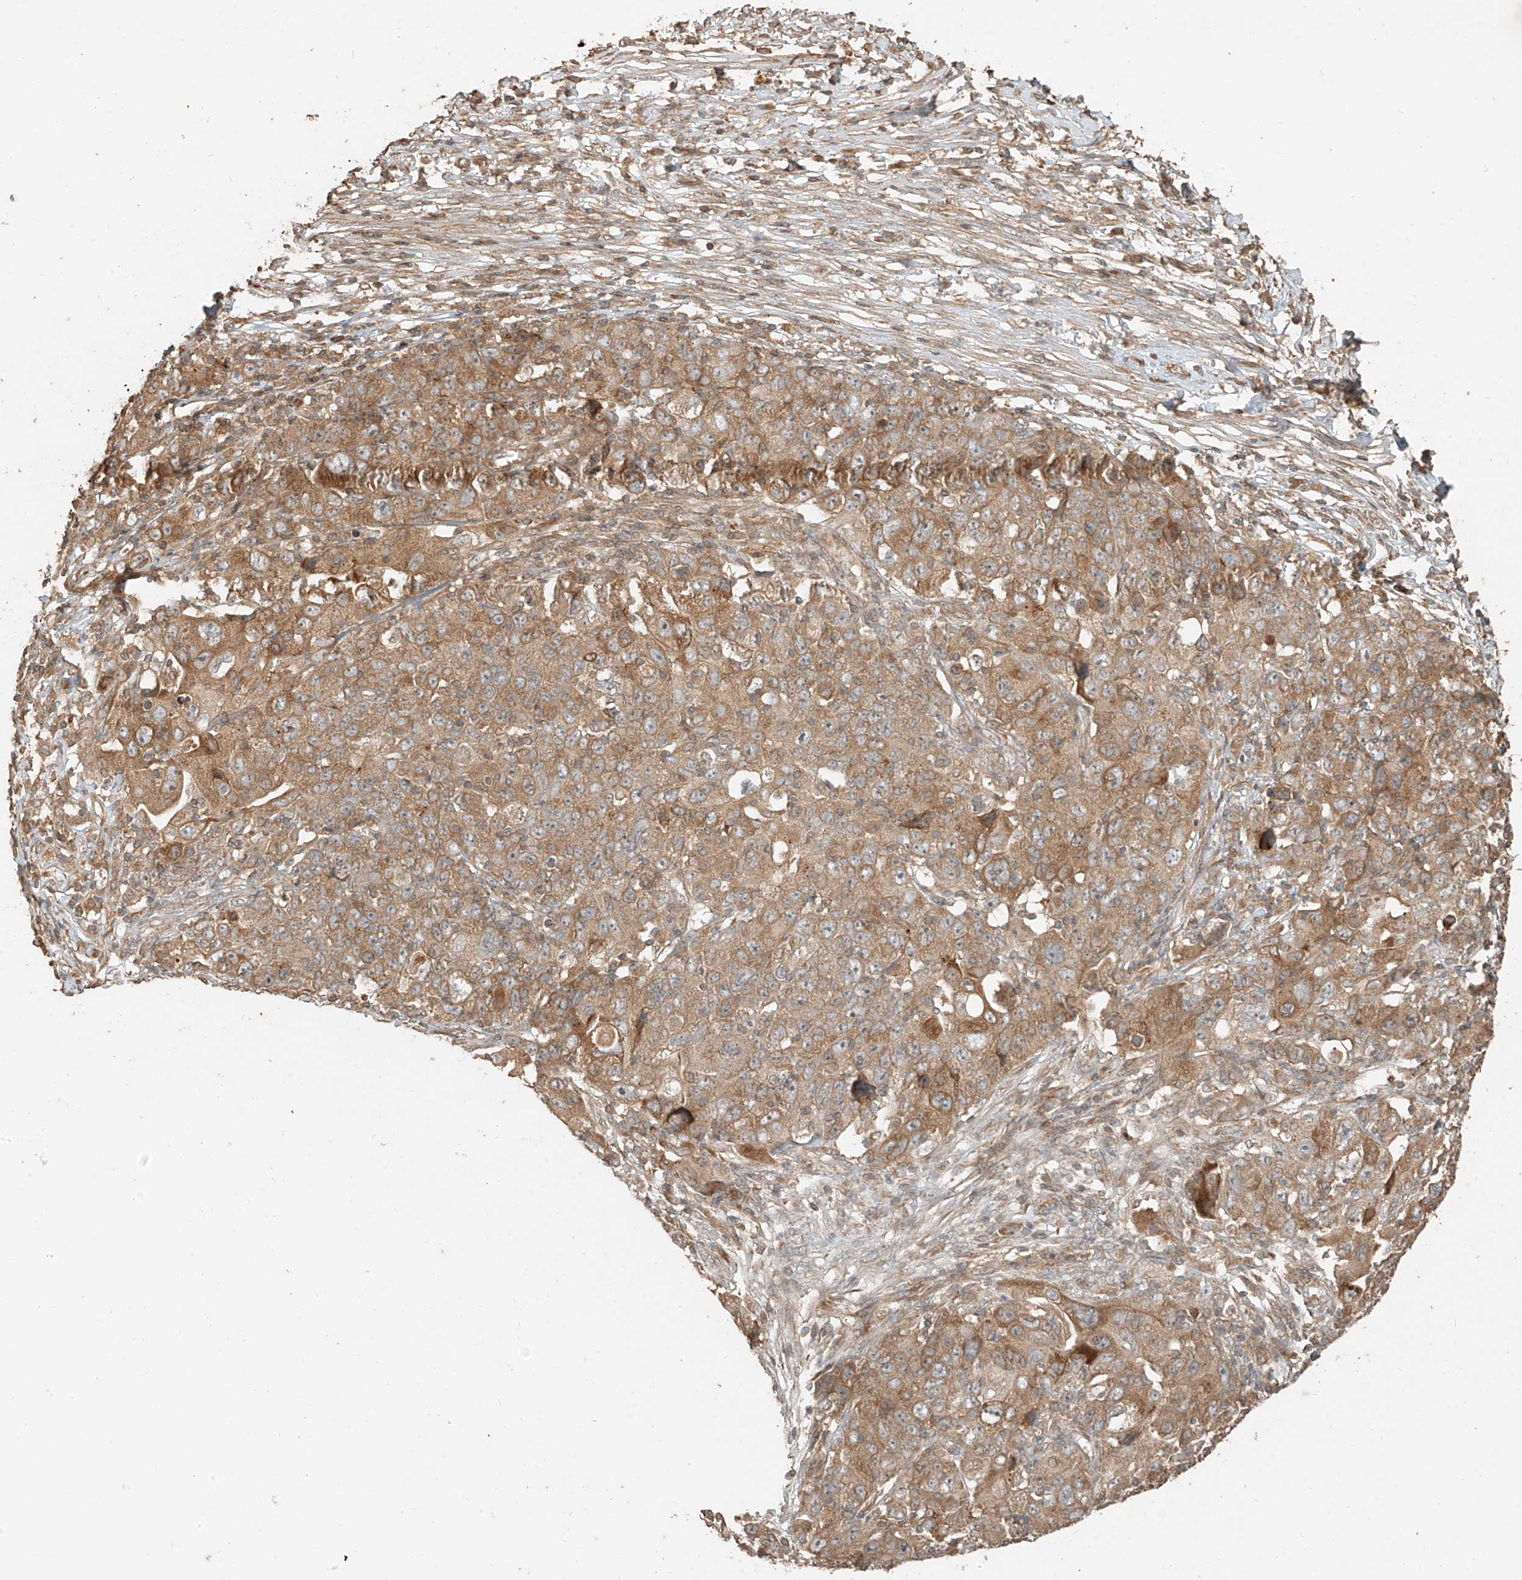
{"staining": {"intensity": "moderate", "quantity": ">75%", "location": "cytoplasmic/membranous"}, "tissue": "ovarian cancer", "cell_type": "Tumor cells", "image_type": "cancer", "snomed": [{"axis": "morphology", "description": "Carcinoma, endometroid"}, {"axis": "topography", "description": "Ovary"}], "caption": "The photomicrograph demonstrates staining of ovarian endometroid carcinoma, revealing moderate cytoplasmic/membranous protein expression (brown color) within tumor cells.", "gene": "ANKZF1", "patient": {"sex": "female", "age": 42}}